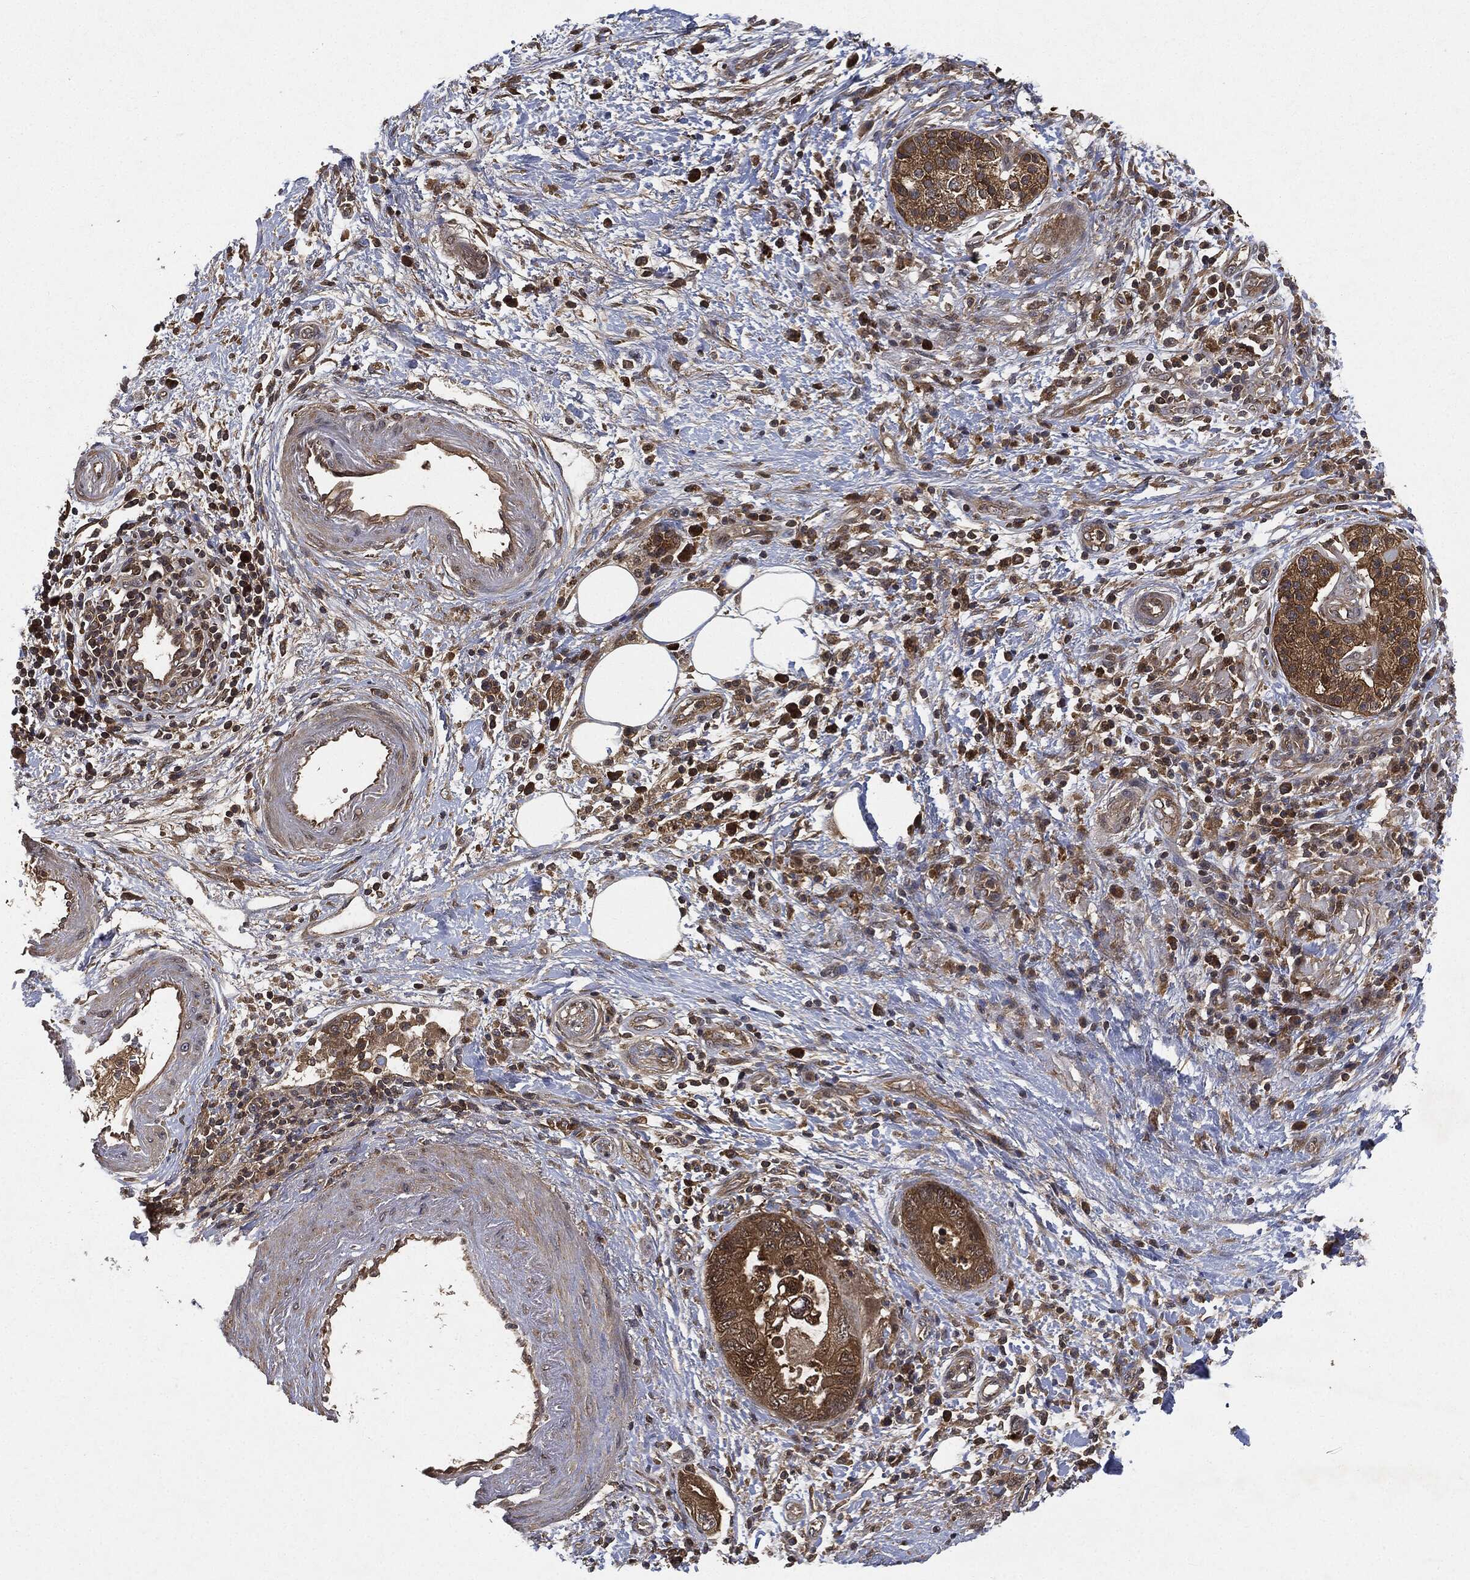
{"staining": {"intensity": "moderate", "quantity": ">75%", "location": "cytoplasmic/membranous"}, "tissue": "pancreatic cancer", "cell_type": "Tumor cells", "image_type": "cancer", "snomed": [{"axis": "morphology", "description": "Adenocarcinoma, NOS"}, {"axis": "topography", "description": "Pancreas"}], "caption": "The micrograph shows staining of pancreatic cancer (adenocarcinoma), revealing moderate cytoplasmic/membranous protein positivity (brown color) within tumor cells.", "gene": "BRAF", "patient": {"sex": "female", "age": 73}}